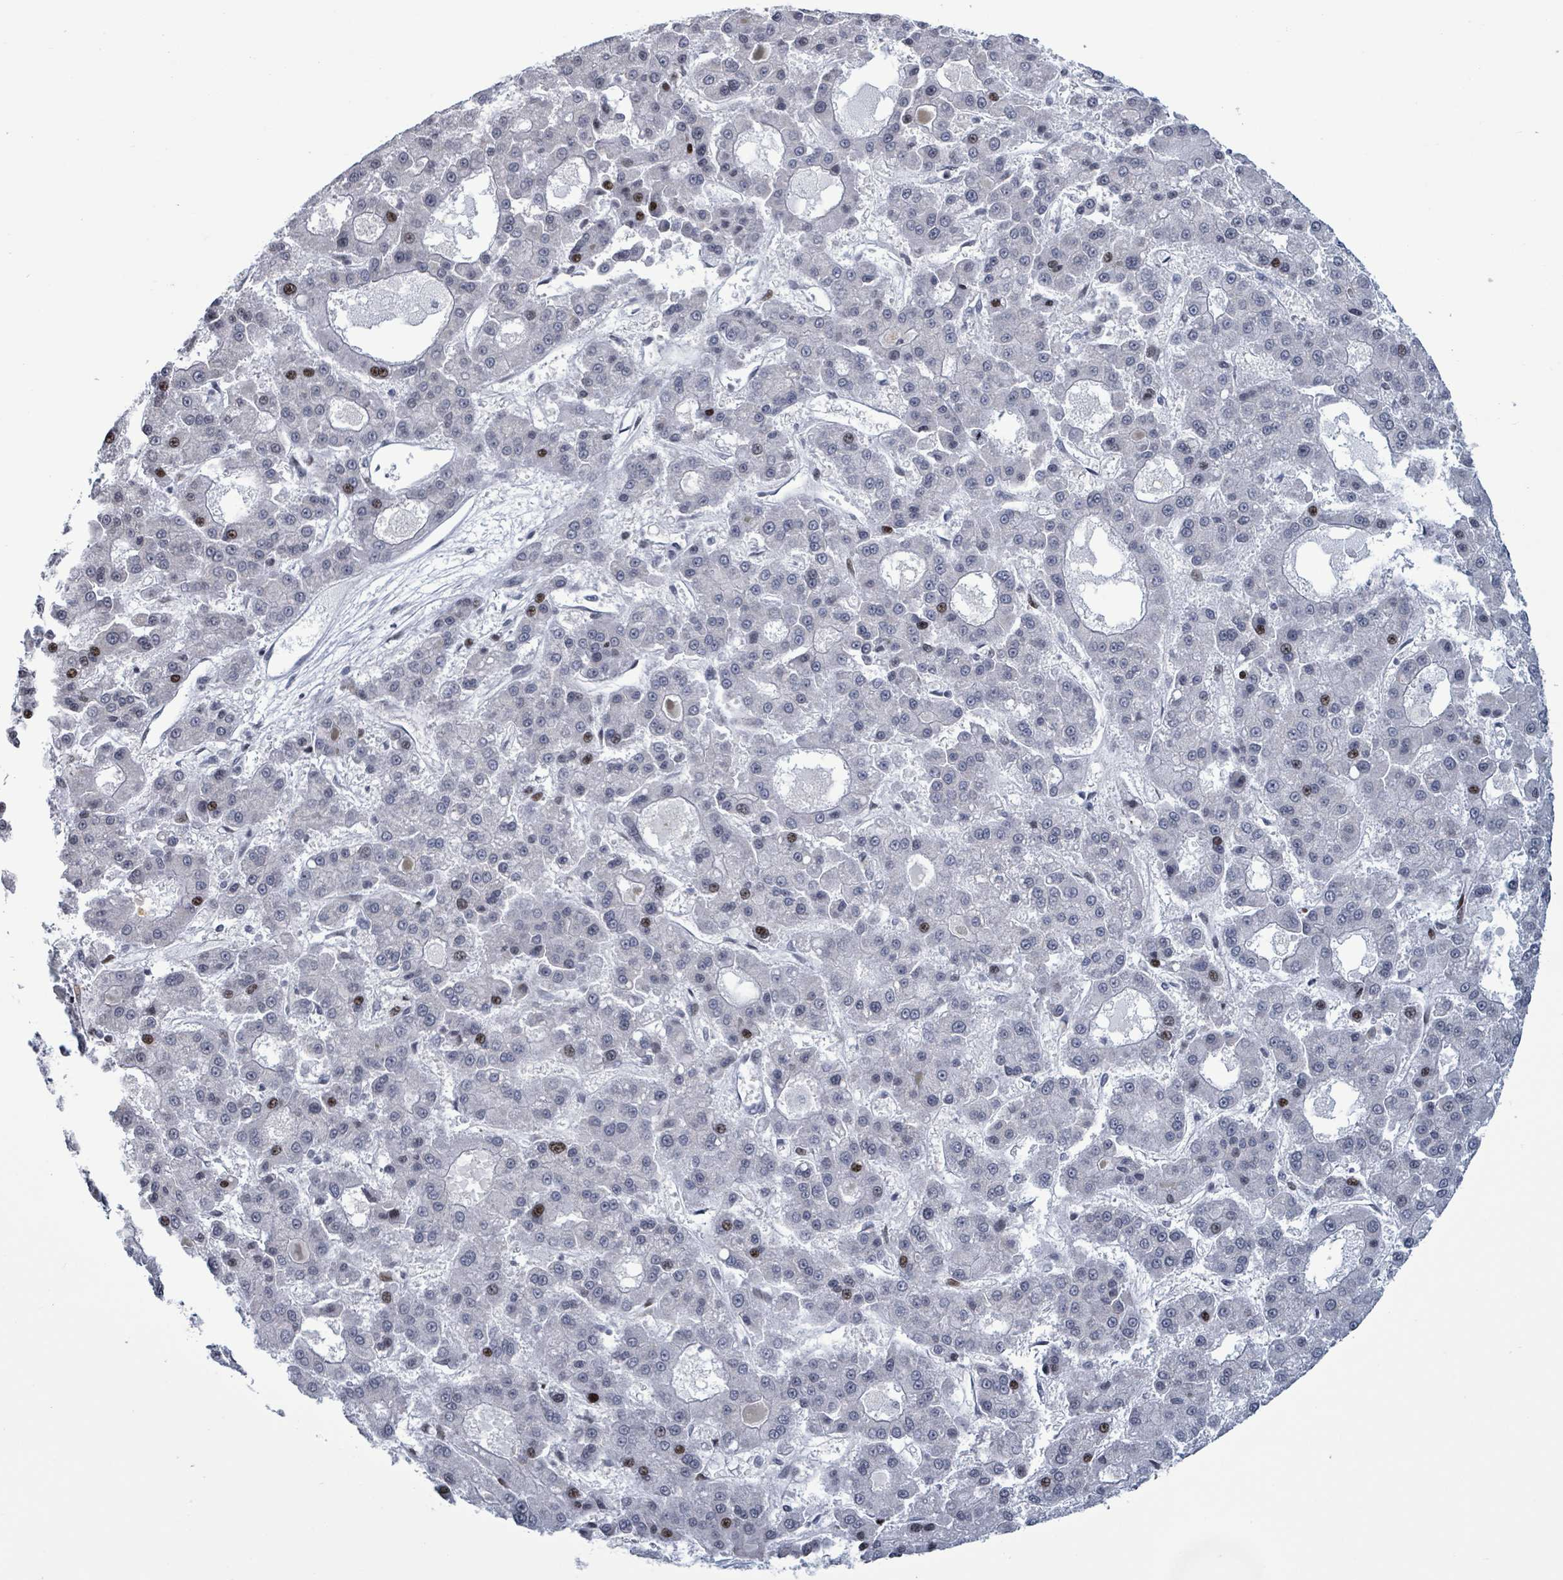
{"staining": {"intensity": "strong", "quantity": "<25%", "location": "nuclear"}, "tissue": "liver cancer", "cell_type": "Tumor cells", "image_type": "cancer", "snomed": [{"axis": "morphology", "description": "Carcinoma, Hepatocellular, NOS"}, {"axis": "topography", "description": "Liver"}], "caption": "This photomicrograph shows liver cancer stained with immunohistochemistry (IHC) to label a protein in brown. The nuclear of tumor cells show strong positivity for the protein. Nuclei are counter-stained blue.", "gene": "FNDC4", "patient": {"sex": "male", "age": 70}}